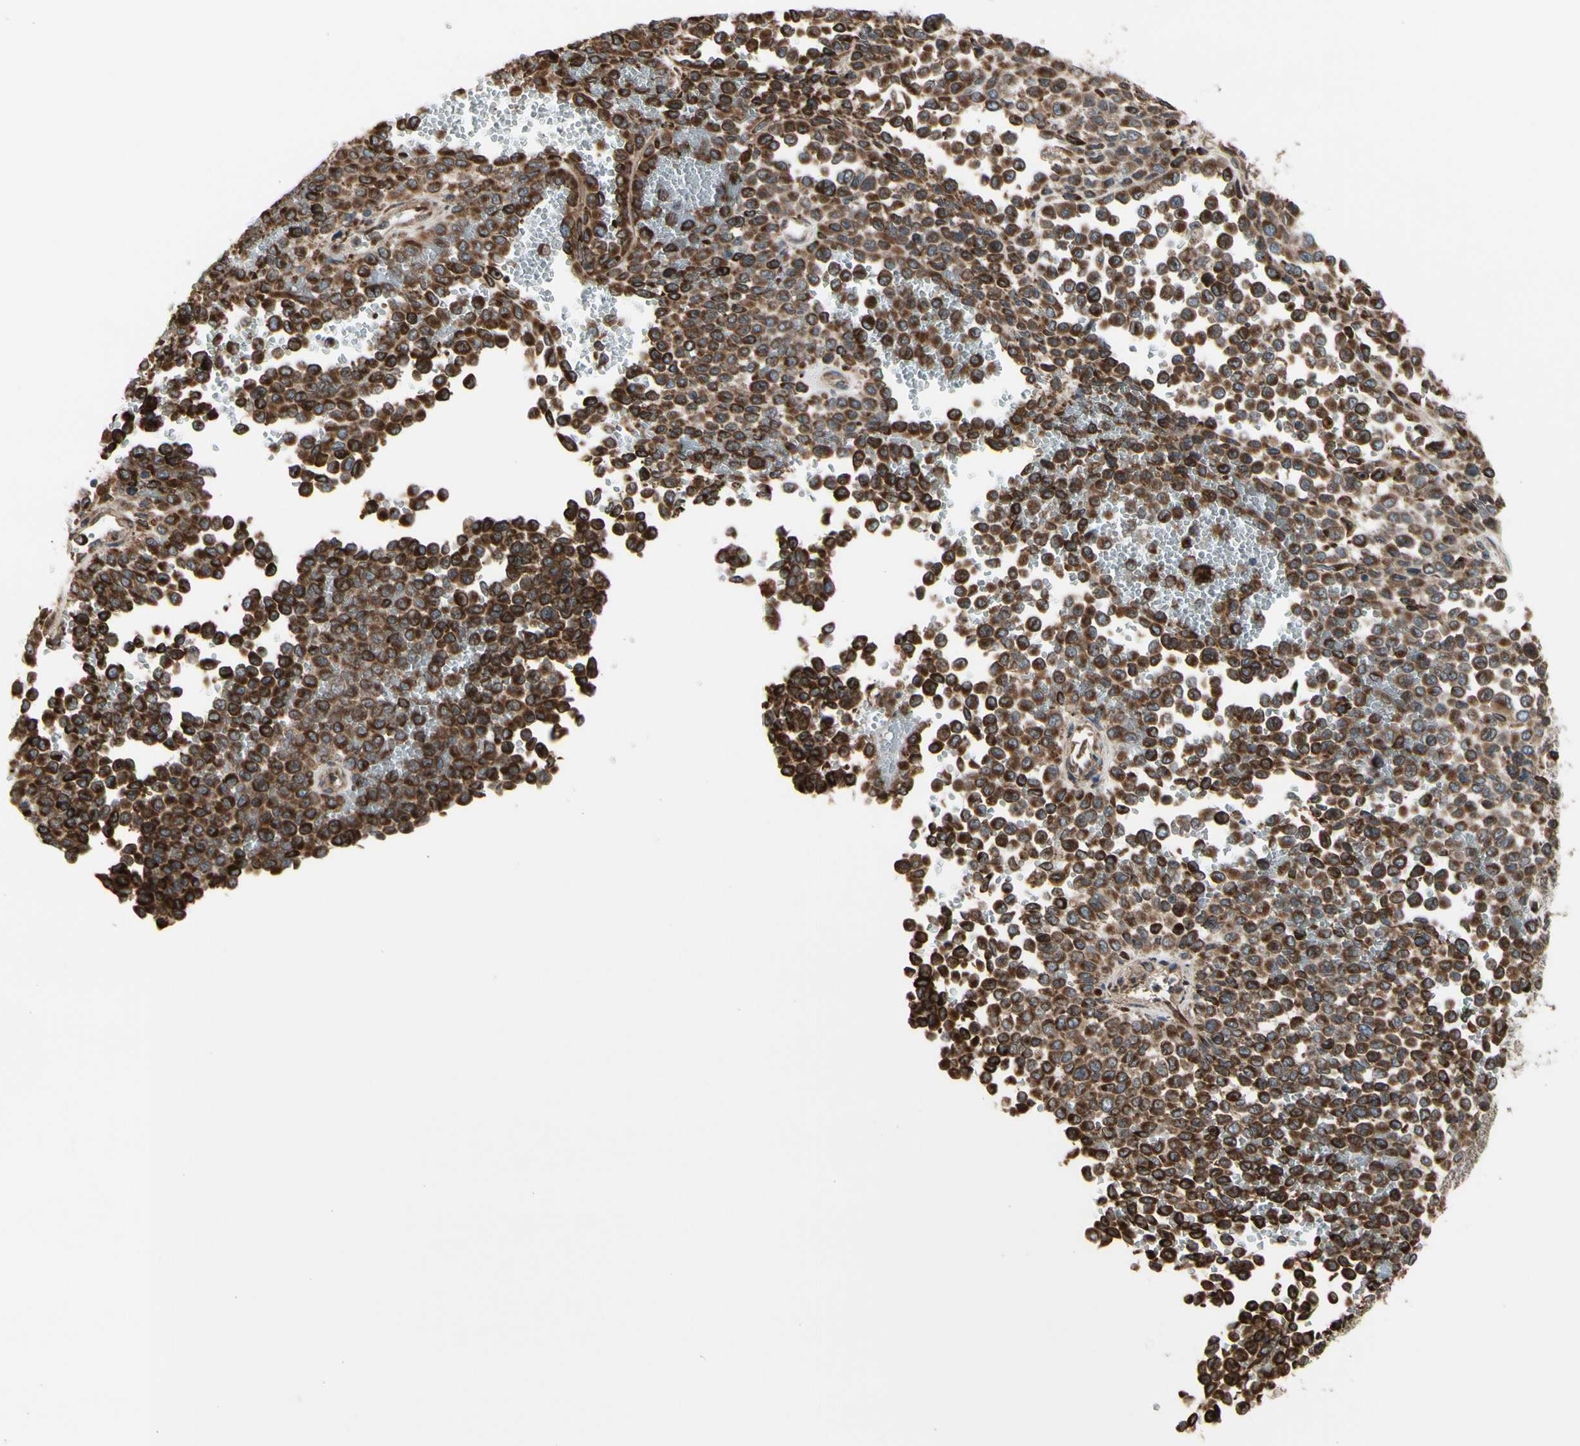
{"staining": {"intensity": "strong", "quantity": ">75%", "location": "cytoplasmic/membranous"}, "tissue": "melanoma", "cell_type": "Tumor cells", "image_type": "cancer", "snomed": [{"axis": "morphology", "description": "Malignant melanoma, Metastatic site"}, {"axis": "topography", "description": "Pancreas"}], "caption": "Strong cytoplasmic/membranous staining is seen in about >75% of tumor cells in melanoma.", "gene": "SLC39A9", "patient": {"sex": "female", "age": 30}}